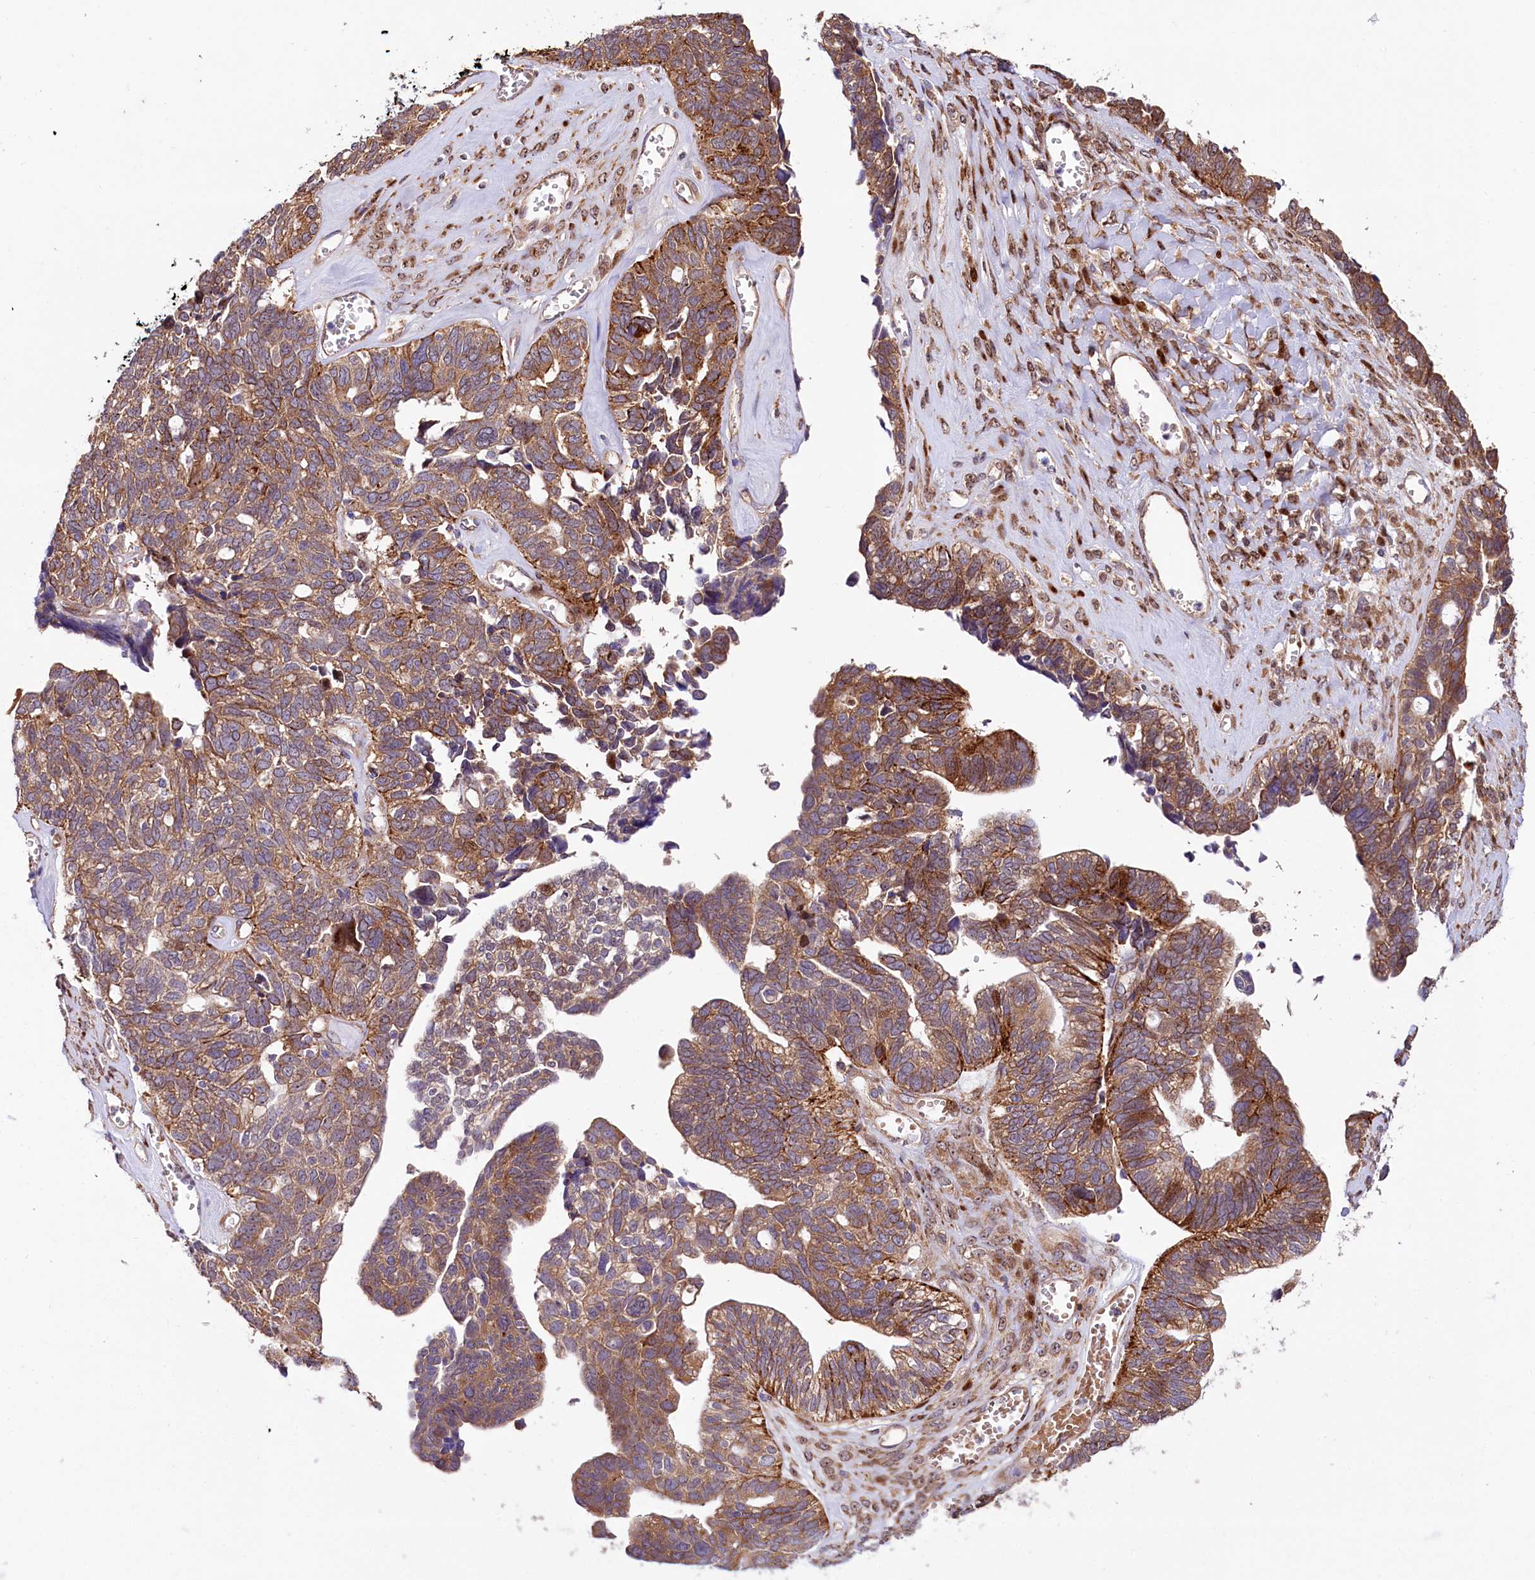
{"staining": {"intensity": "moderate", "quantity": ">75%", "location": "cytoplasmic/membranous,nuclear"}, "tissue": "ovarian cancer", "cell_type": "Tumor cells", "image_type": "cancer", "snomed": [{"axis": "morphology", "description": "Cystadenocarcinoma, serous, NOS"}, {"axis": "topography", "description": "Ovary"}], "caption": "A medium amount of moderate cytoplasmic/membranous and nuclear staining is seen in approximately >75% of tumor cells in ovarian cancer tissue. Nuclei are stained in blue.", "gene": "PDZRN3", "patient": {"sex": "female", "age": 79}}